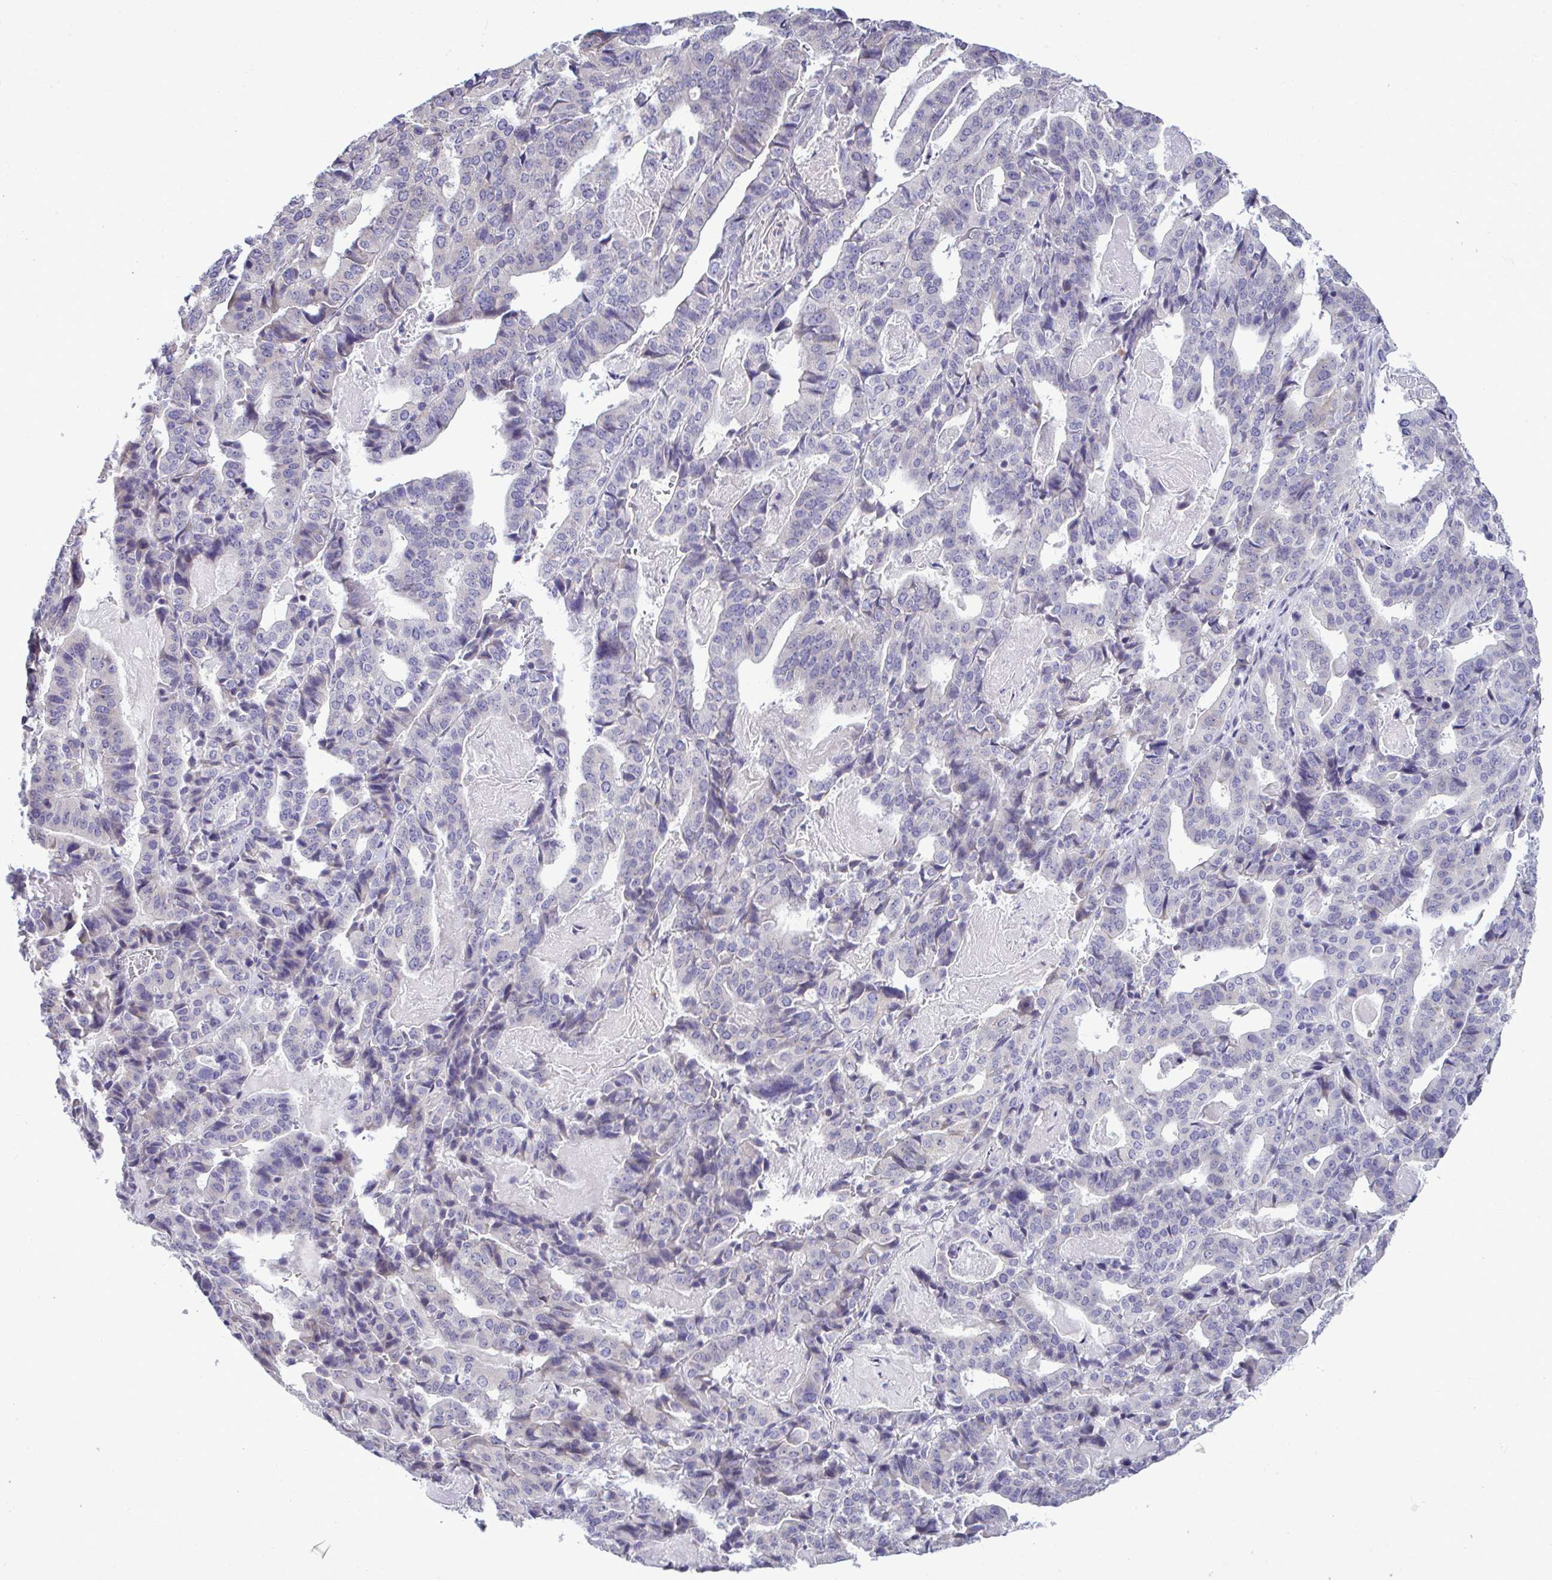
{"staining": {"intensity": "negative", "quantity": "none", "location": "none"}, "tissue": "stomach cancer", "cell_type": "Tumor cells", "image_type": "cancer", "snomed": [{"axis": "morphology", "description": "Adenocarcinoma, NOS"}, {"axis": "topography", "description": "Stomach"}], "caption": "A histopathology image of human stomach adenocarcinoma is negative for staining in tumor cells.", "gene": "PIGK", "patient": {"sex": "male", "age": 48}}